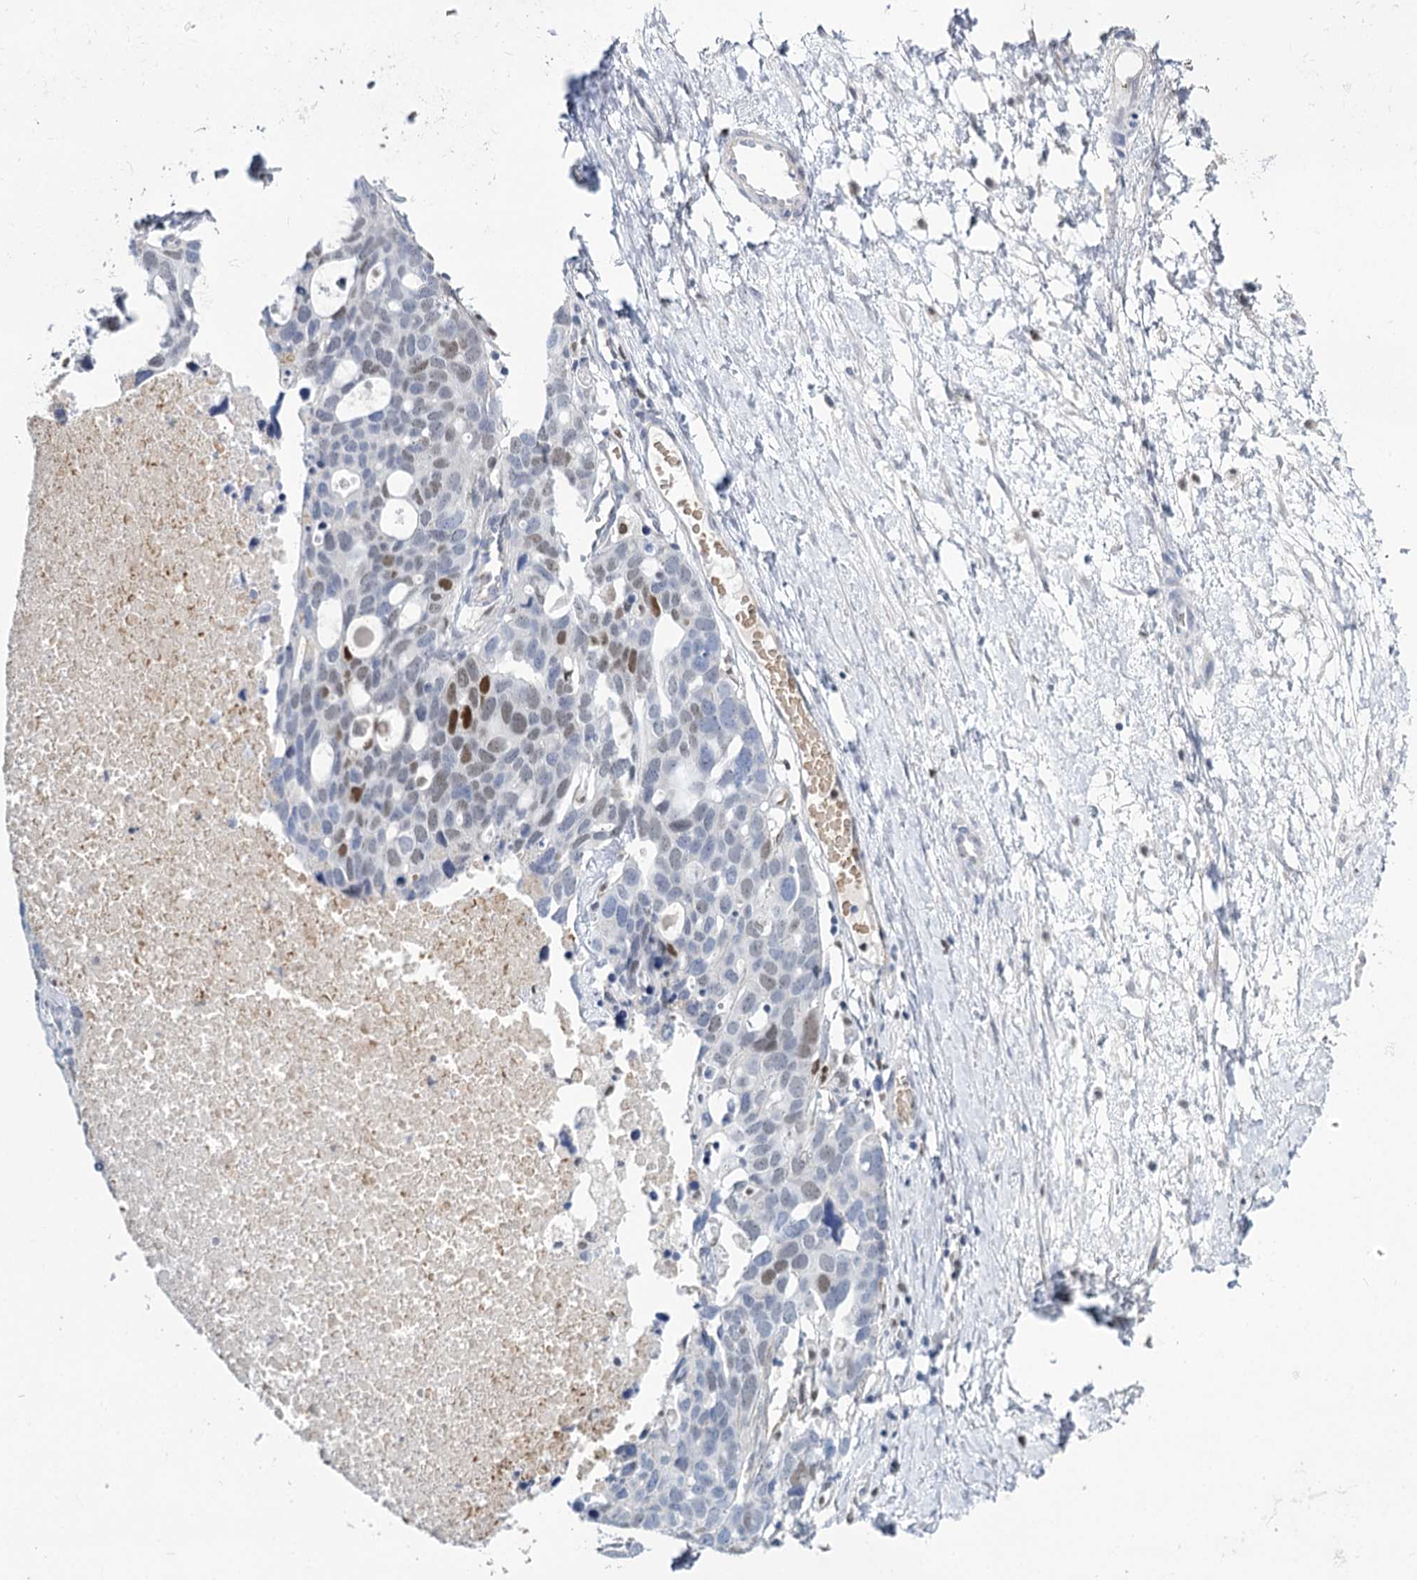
{"staining": {"intensity": "moderate", "quantity": "<25%", "location": "nuclear"}, "tissue": "ovarian cancer", "cell_type": "Tumor cells", "image_type": "cancer", "snomed": [{"axis": "morphology", "description": "Cystadenocarcinoma, serous, NOS"}, {"axis": "topography", "description": "Ovary"}], "caption": "There is low levels of moderate nuclear expression in tumor cells of ovarian cancer, as demonstrated by immunohistochemical staining (brown color).", "gene": "IGSF3", "patient": {"sex": "female", "age": 54}}